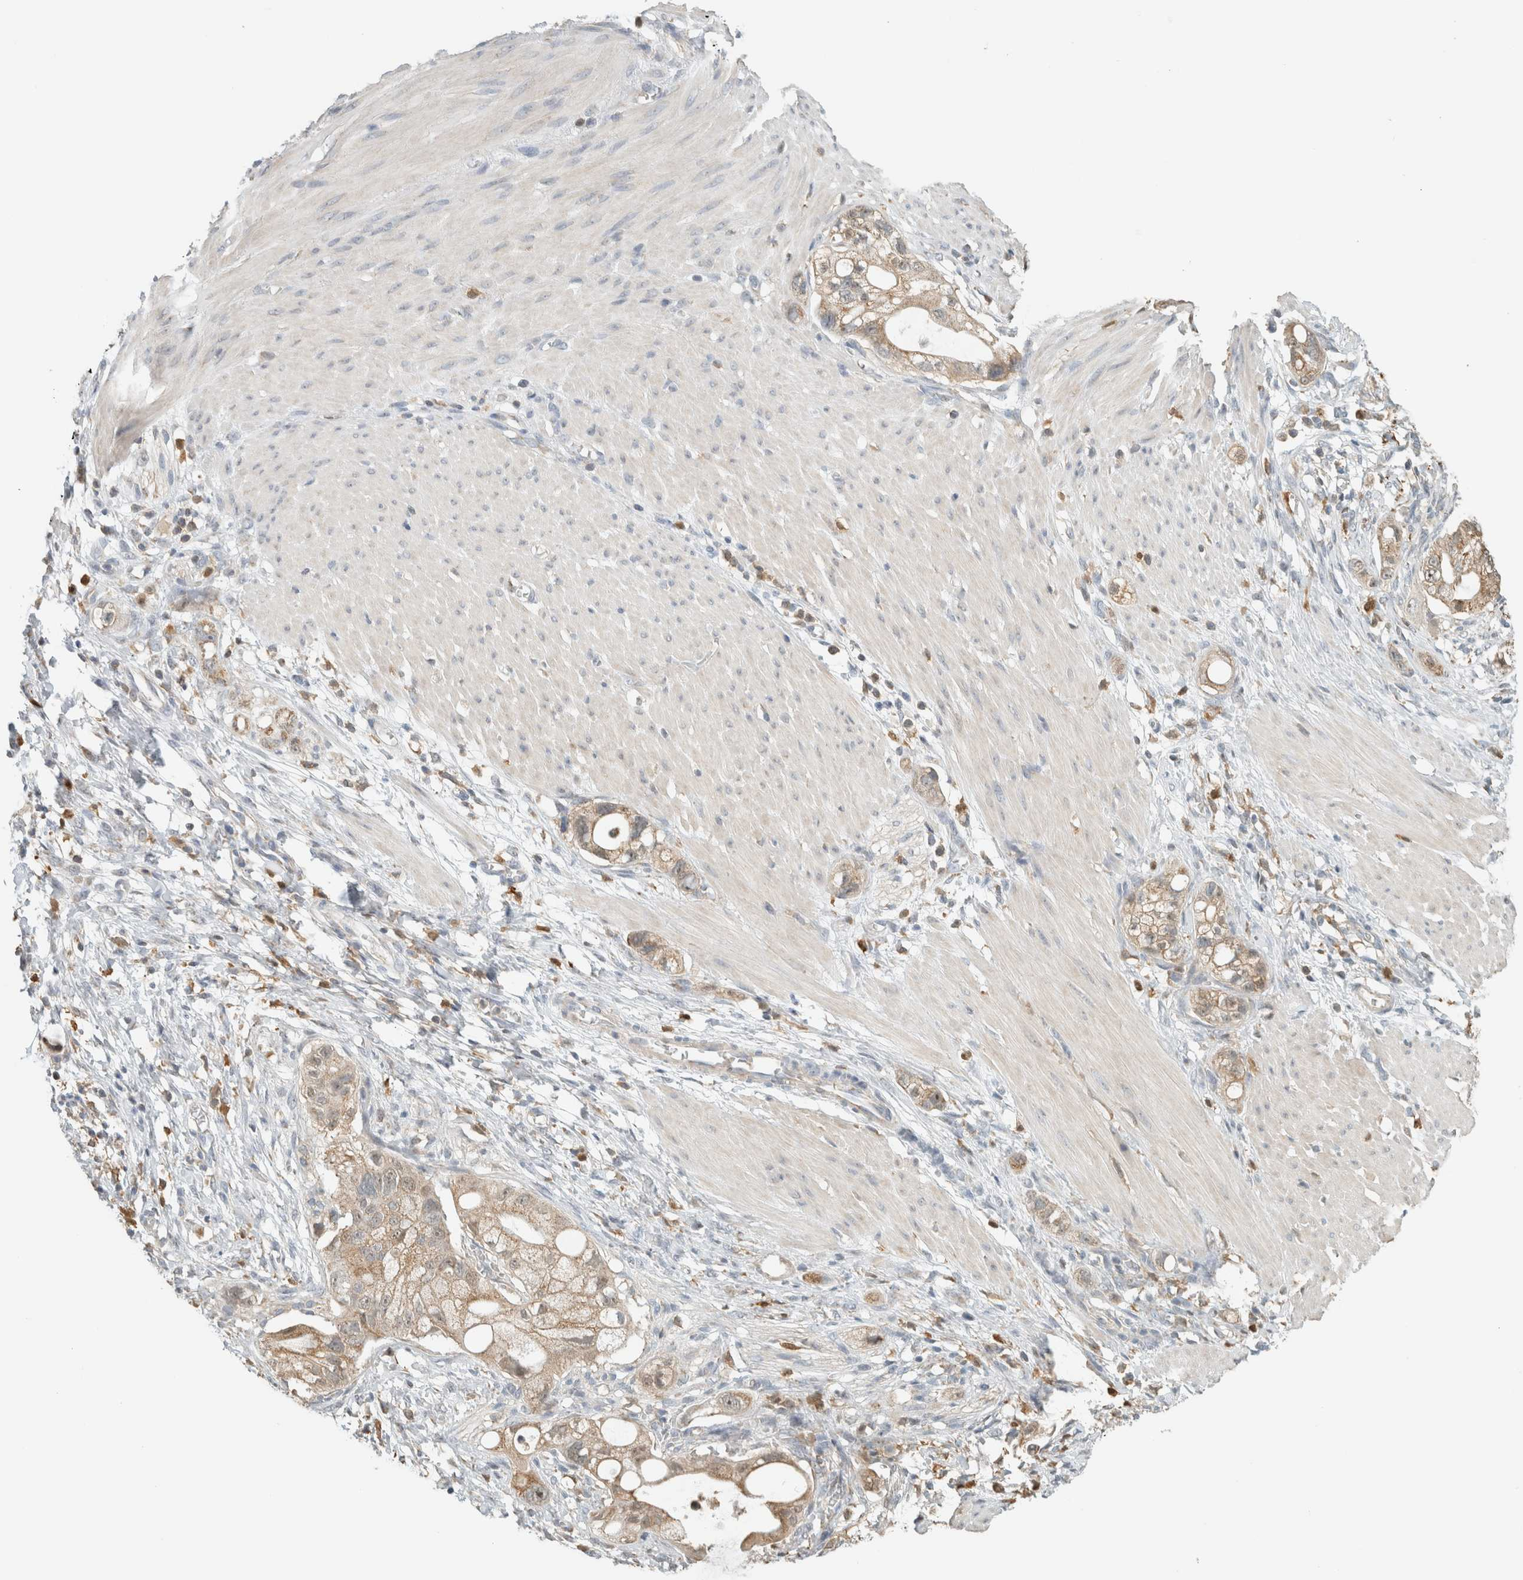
{"staining": {"intensity": "weak", "quantity": ">75%", "location": "cytoplasmic/membranous"}, "tissue": "stomach cancer", "cell_type": "Tumor cells", "image_type": "cancer", "snomed": [{"axis": "morphology", "description": "Adenocarcinoma, NOS"}, {"axis": "topography", "description": "Stomach"}, {"axis": "topography", "description": "Stomach, lower"}], "caption": "The image displays a brown stain indicating the presence of a protein in the cytoplasmic/membranous of tumor cells in stomach adenocarcinoma.", "gene": "CAPG", "patient": {"sex": "female", "age": 48}}